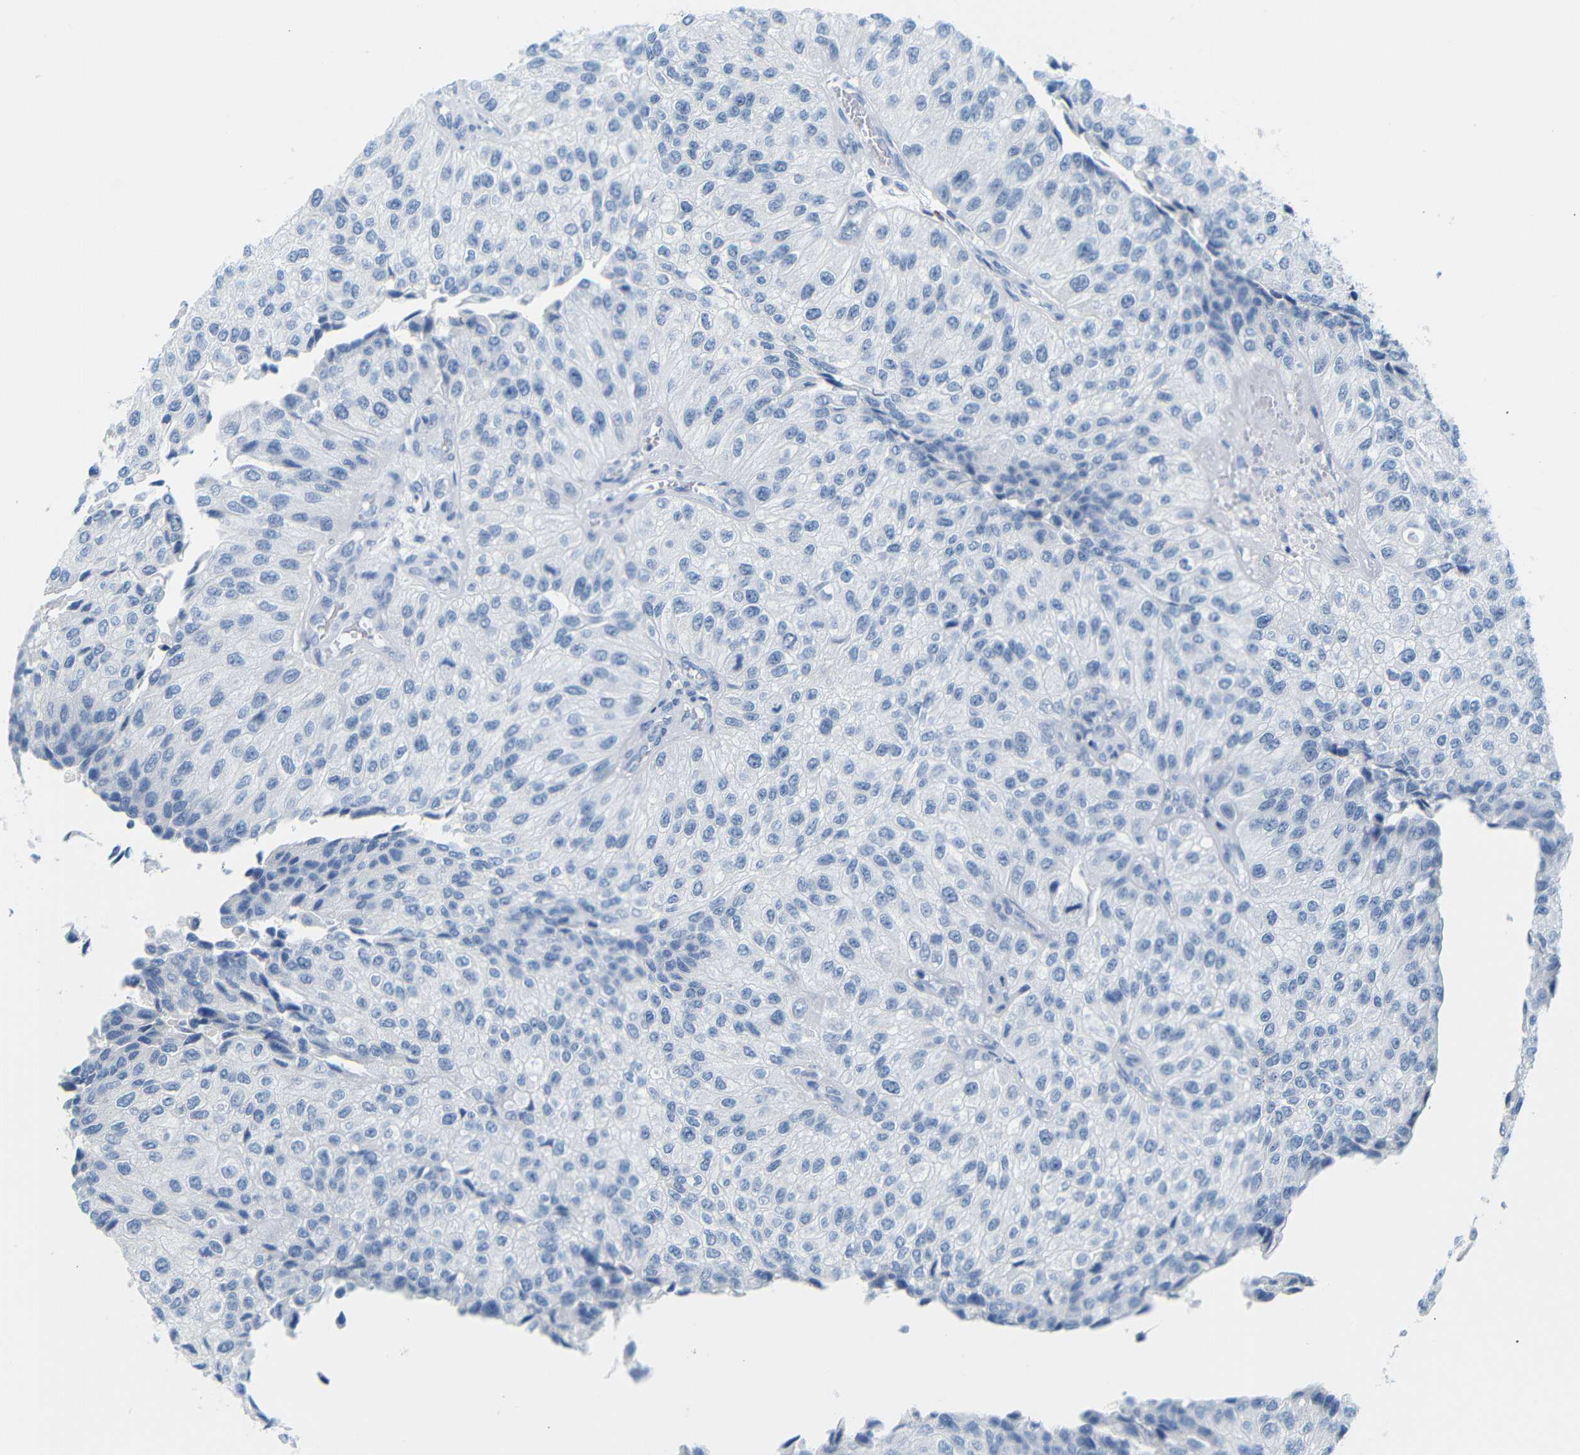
{"staining": {"intensity": "negative", "quantity": "none", "location": "none"}, "tissue": "urothelial cancer", "cell_type": "Tumor cells", "image_type": "cancer", "snomed": [{"axis": "morphology", "description": "Urothelial carcinoma, High grade"}, {"axis": "topography", "description": "Kidney"}, {"axis": "topography", "description": "Urinary bladder"}], "caption": "Urothelial cancer was stained to show a protein in brown. There is no significant positivity in tumor cells.", "gene": "FCRL1", "patient": {"sex": "male", "age": 77}}